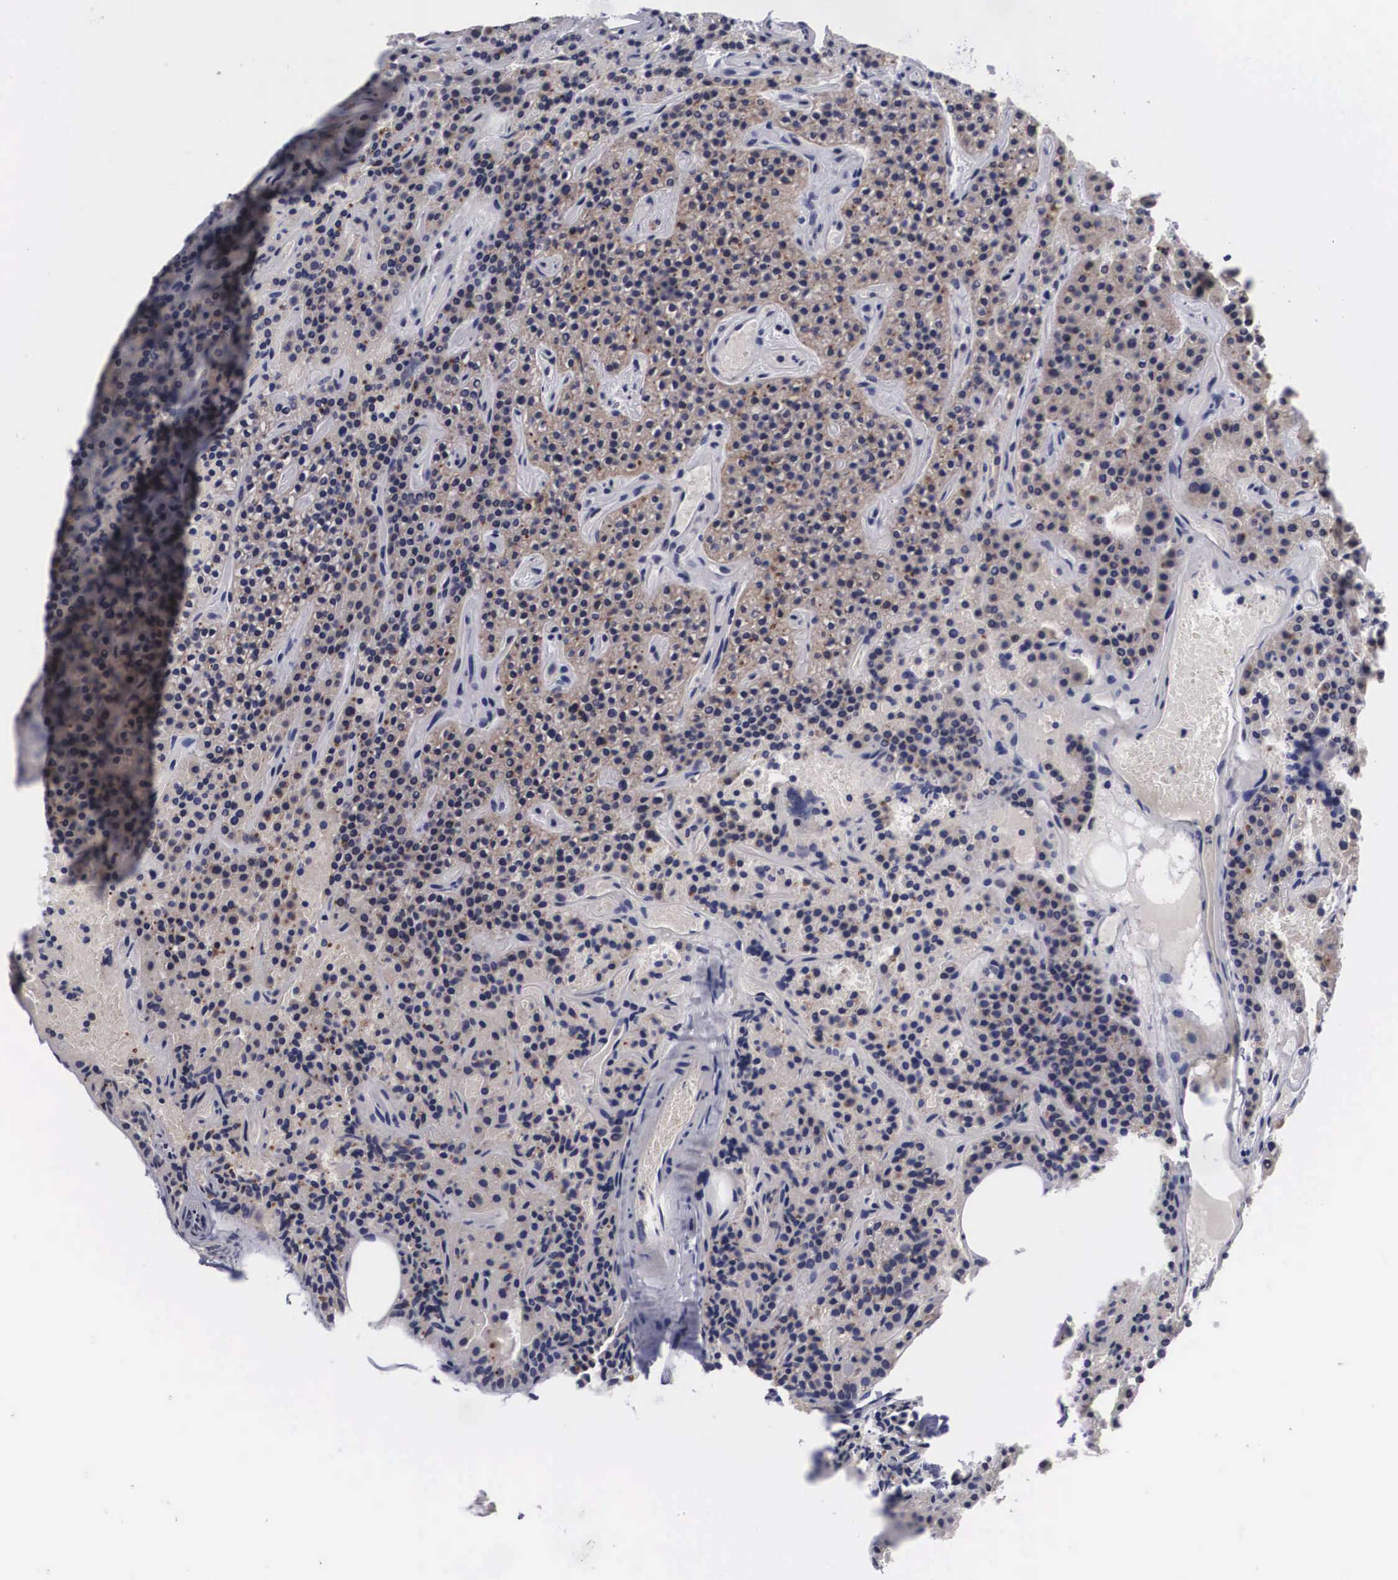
{"staining": {"intensity": "weak", "quantity": "<25%", "location": "cytoplasmic/membranous"}, "tissue": "parathyroid gland", "cell_type": "Glandular cells", "image_type": "normal", "snomed": [{"axis": "morphology", "description": "Normal tissue, NOS"}, {"axis": "topography", "description": "Parathyroid gland"}], "caption": "A photomicrograph of human parathyroid gland is negative for staining in glandular cells.", "gene": "CRELD2", "patient": {"sex": "male", "age": 71}}